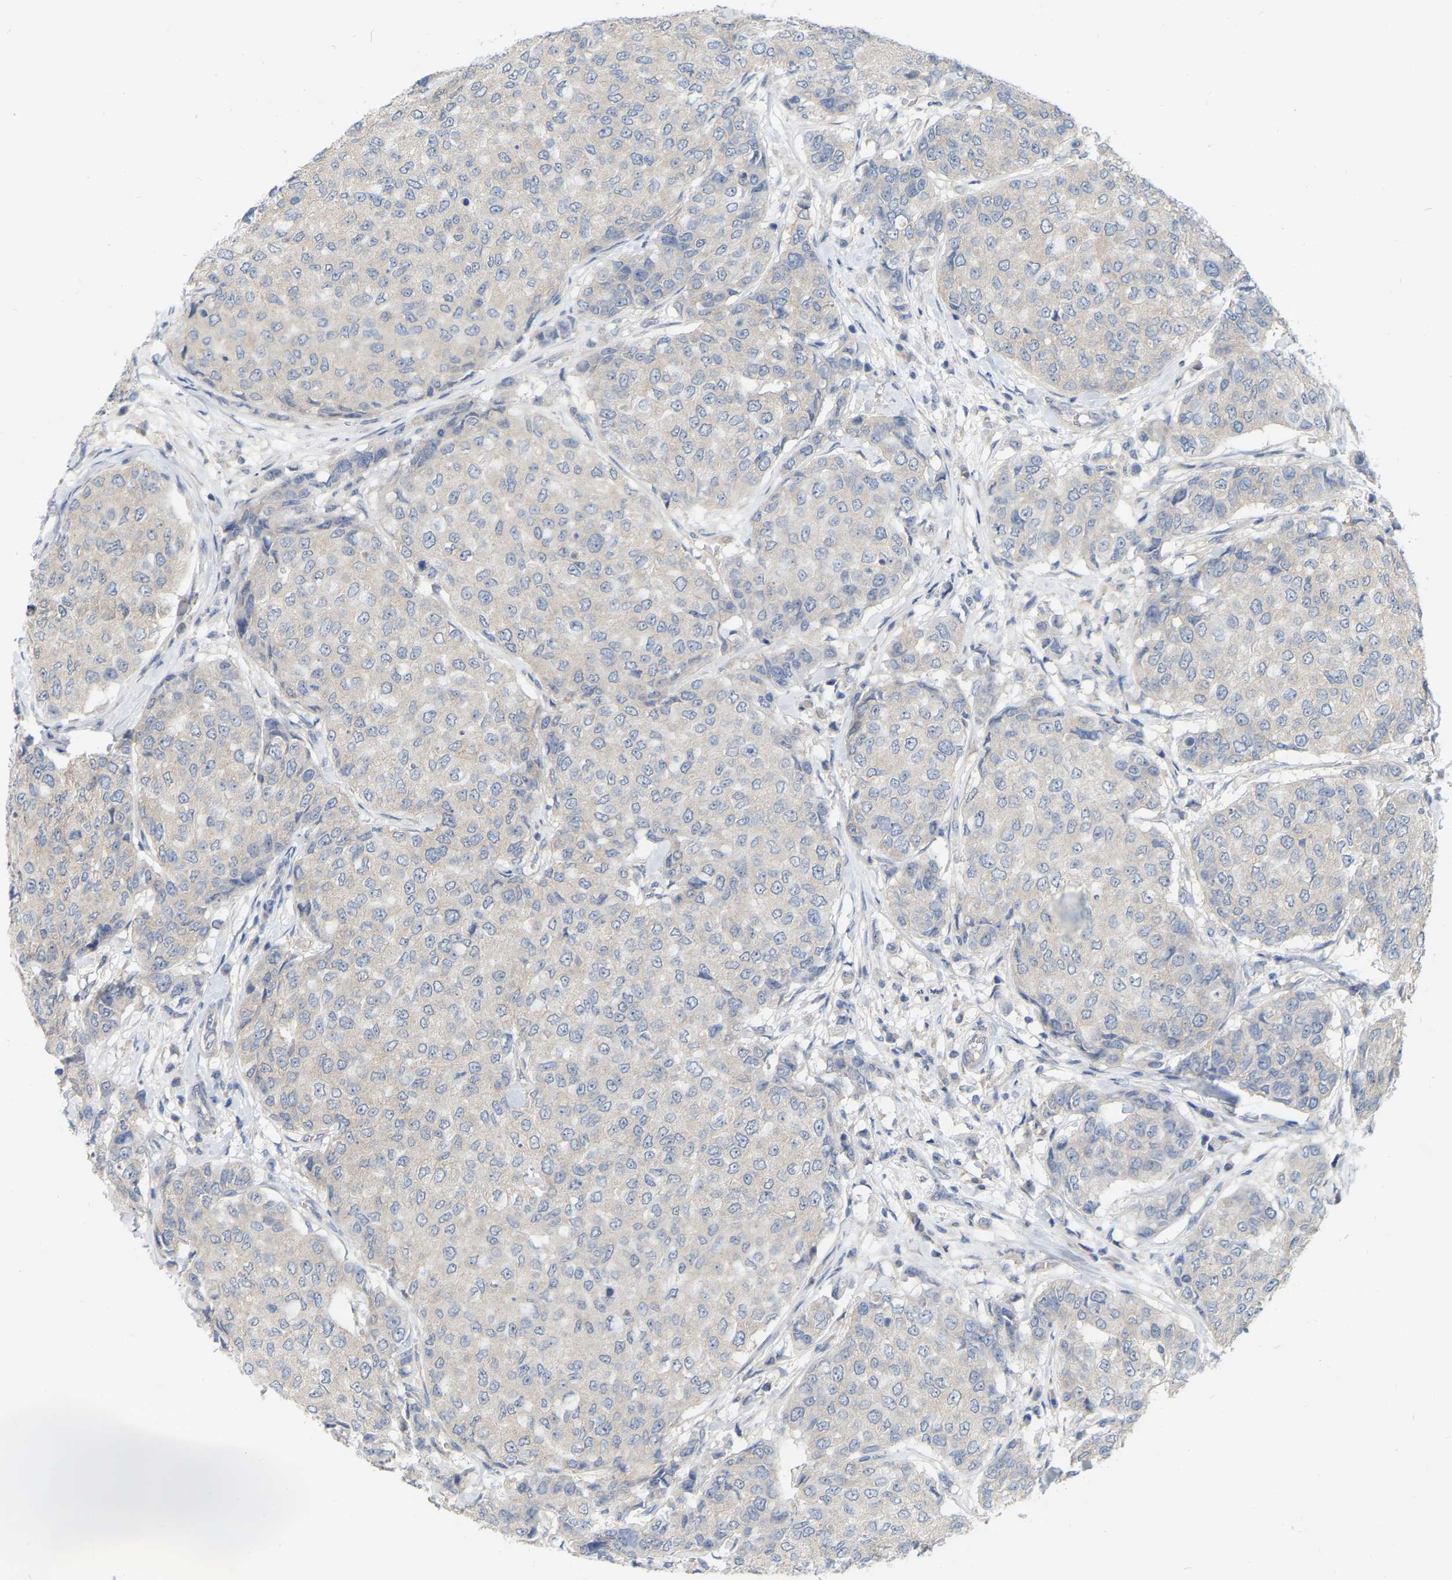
{"staining": {"intensity": "negative", "quantity": "none", "location": "none"}, "tissue": "breast cancer", "cell_type": "Tumor cells", "image_type": "cancer", "snomed": [{"axis": "morphology", "description": "Duct carcinoma"}, {"axis": "topography", "description": "Breast"}], "caption": "Micrograph shows no significant protein expression in tumor cells of breast cancer. (IHC, brightfield microscopy, high magnification).", "gene": "WIPI2", "patient": {"sex": "female", "age": 27}}